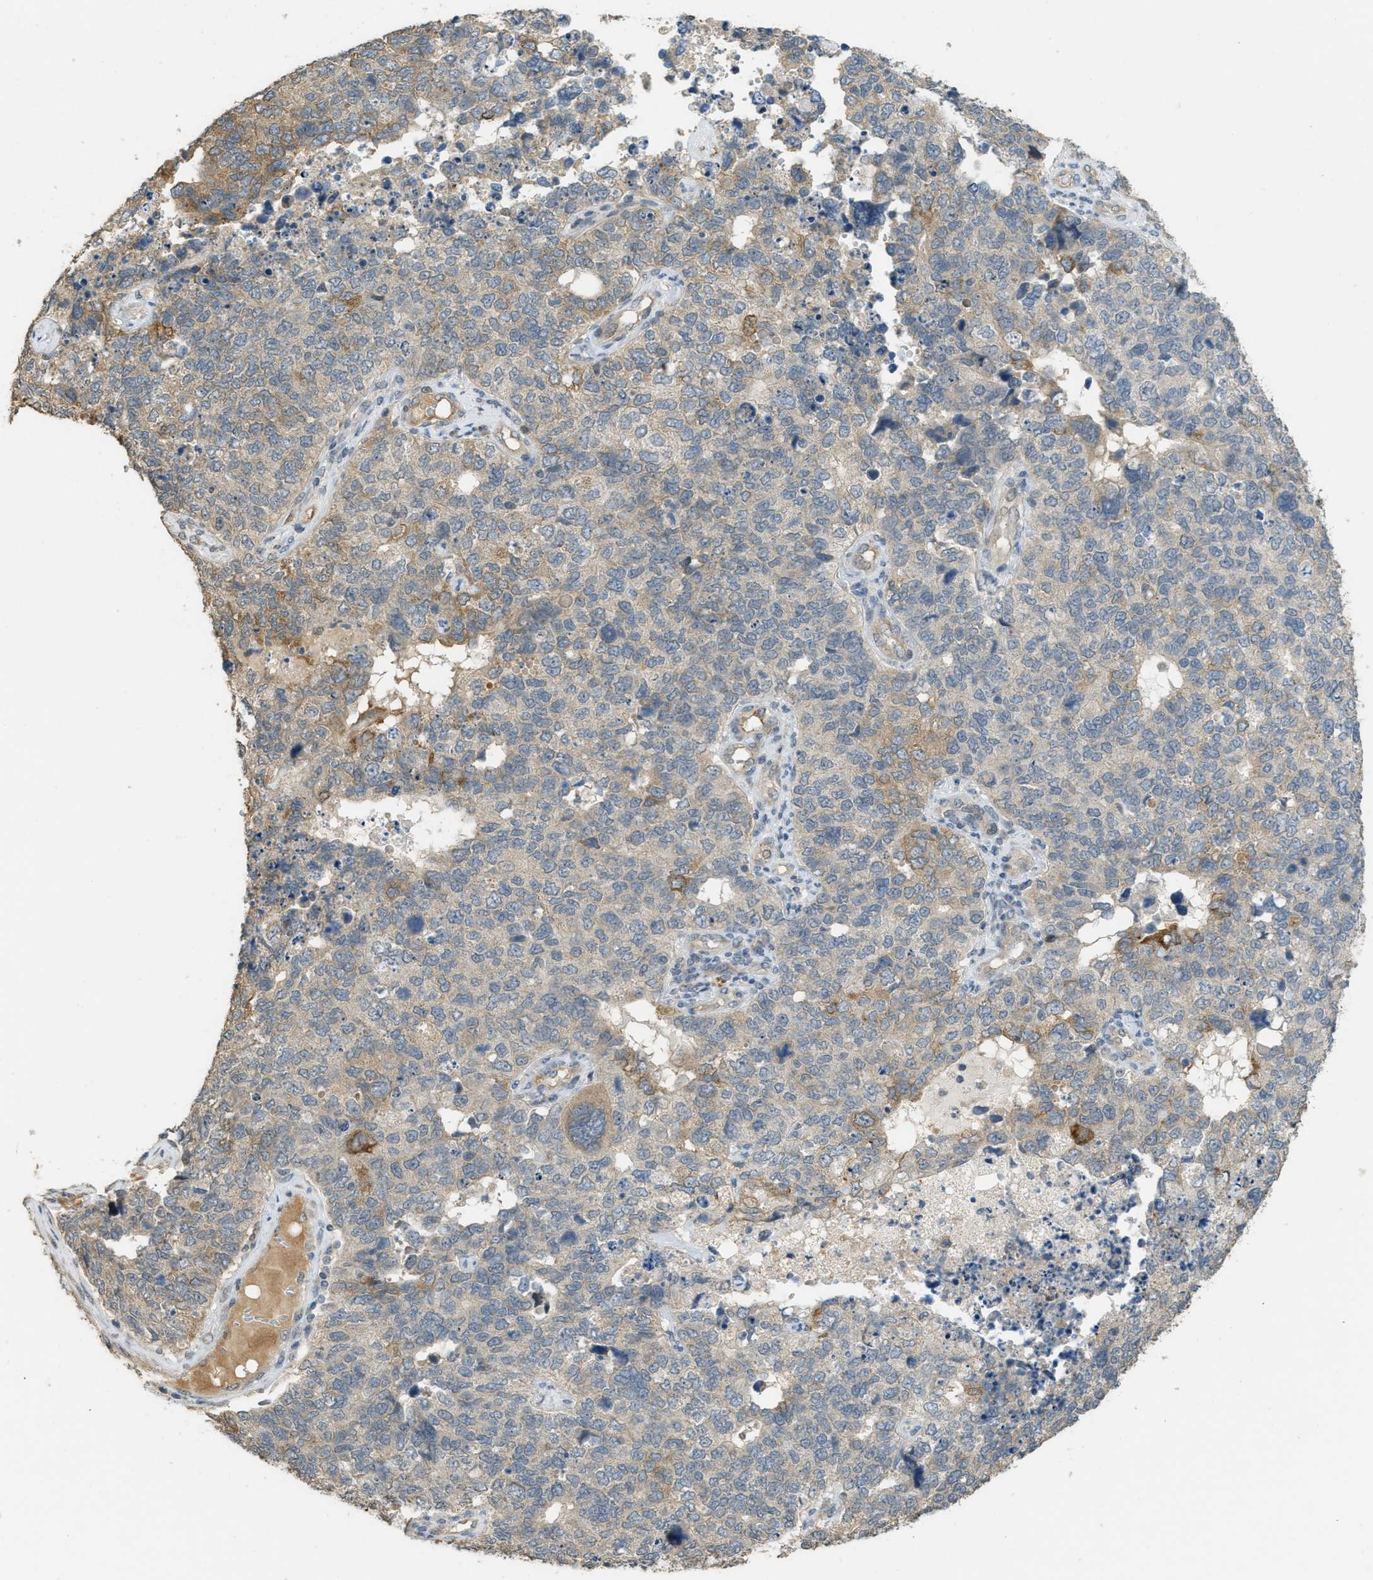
{"staining": {"intensity": "weak", "quantity": "25%-75%", "location": "cytoplasmic/membranous"}, "tissue": "cervical cancer", "cell_type": "Tumor cells", "image_type": "cancer", "snomed": [{"axis": "morphology", "description": "Squamous cell carcinoma, NOS"}, {"axis": "topography", "description": "Cervix"}], "caption": "Protein staining shows weak cytoplasmic/membranous expression in about 25%-75% of tumor cells in squamous cell carcinoma (cervical). The protein of interest is stained brown, and the nuclei are stained in blue (DAB (3,3'-diaminobenzidine) IHC with brightfield microscopy, high magnification).", "gene": "IGF2BP2", "patient": {"sex": "female", "age": 63}}